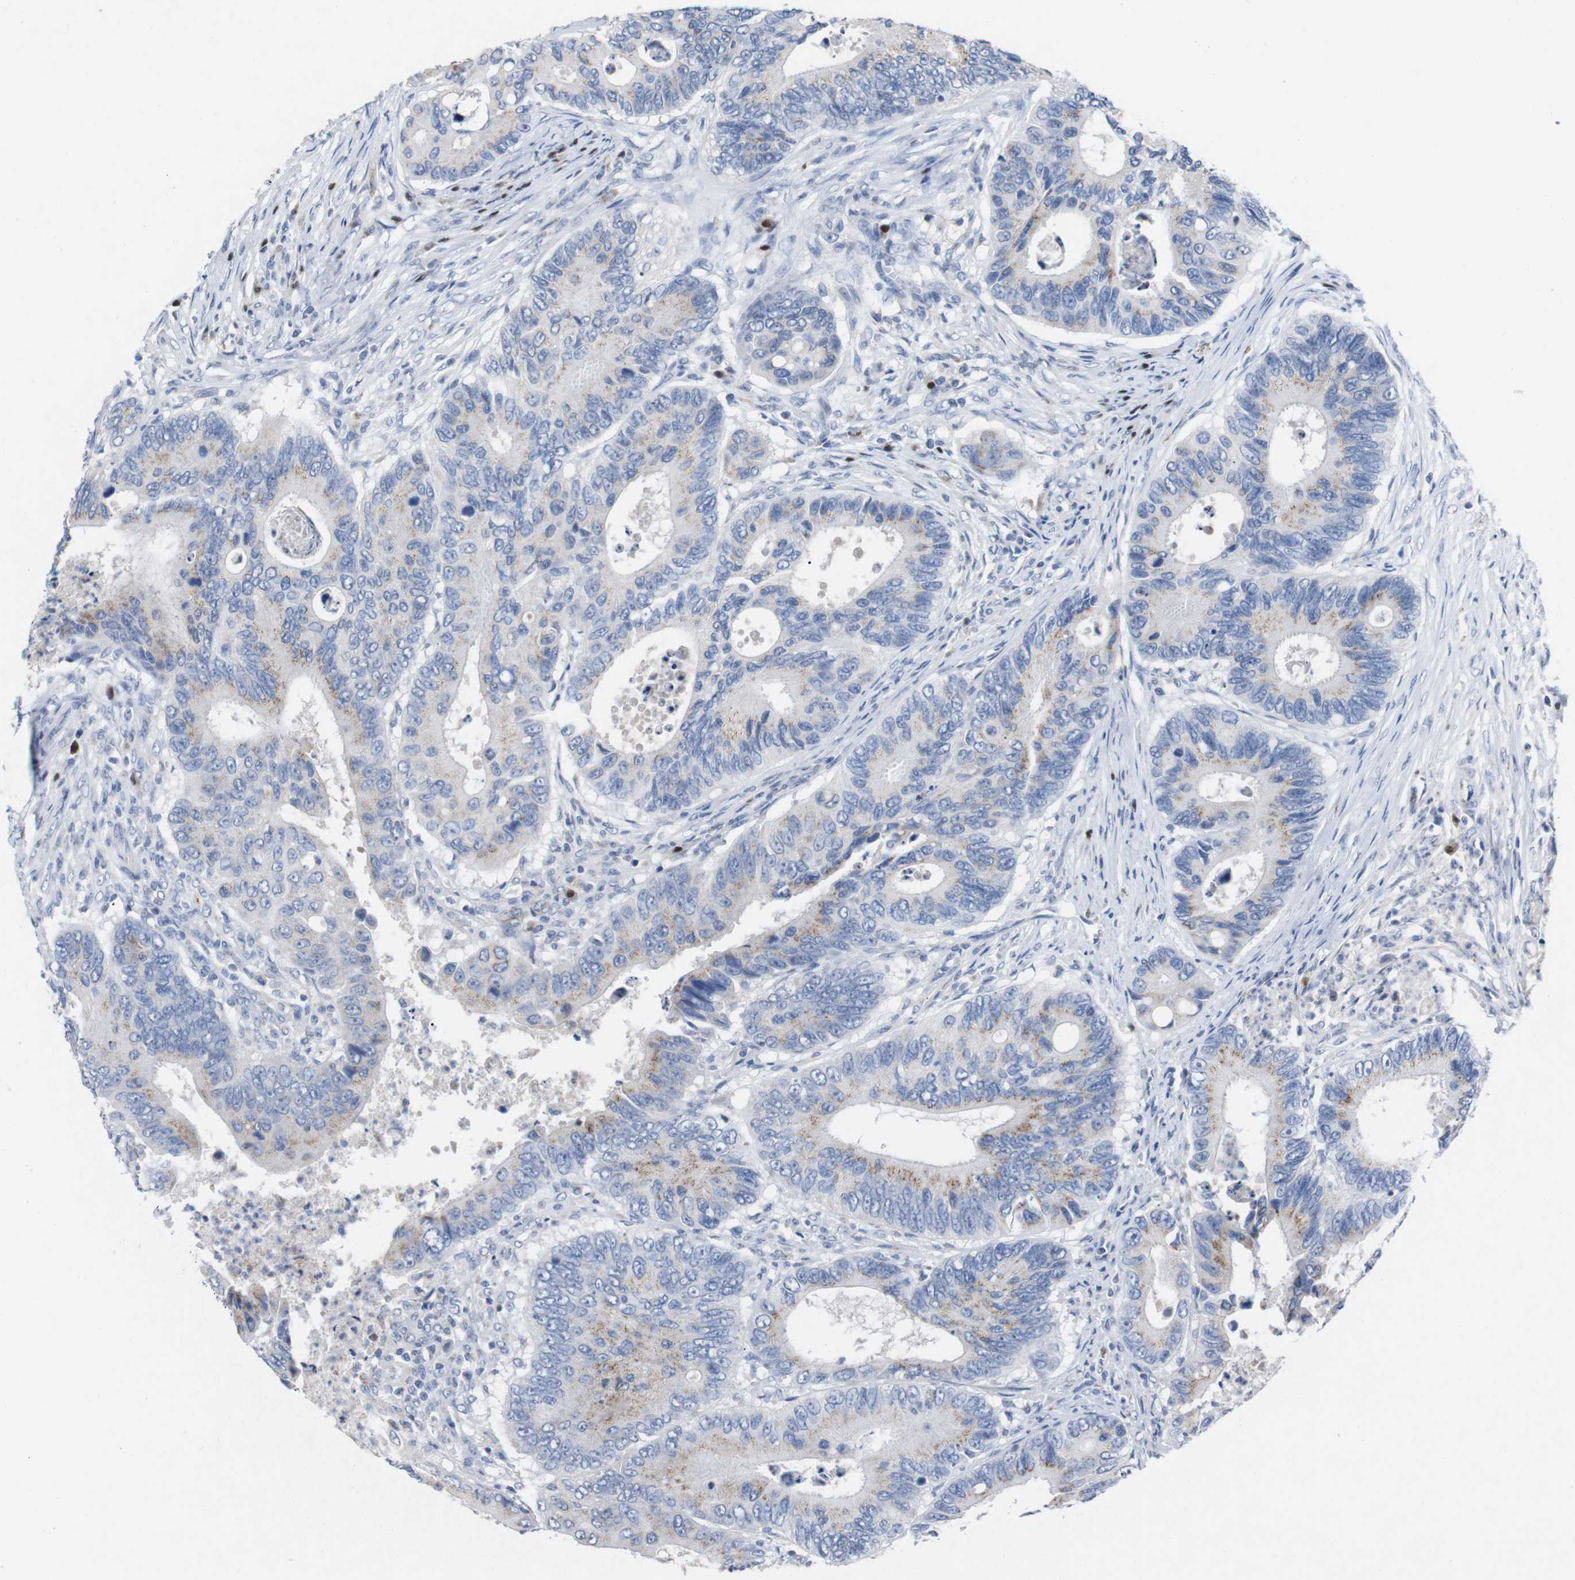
{"staining": {"intensity": "moderate", "quantity": "<25%", "location": "cytoplasmic/membranous"}, "tissue": "colorectal cancer", "cell_type": "Tumor cells", "image_type": "cancer", "snomed": [{"axis": "morphology", "description": "Inflammation, NOS"}, {"axis": "morphology", "description": "Adenocarcinoma, NOS"}, {"axis": "topography", "description": "Colon"}], "caption": "Protein expression analysis of adenocarcinoma (colorectal) shows moderate cytoplasmic/membranous positivity in about <25% of tumor cells. The protein of interest is stained brown, and the nuclei are stained in blue (DAB IHC with brightfield microscopy, high magnification).", "gene": "IRF4", "patient": {"sex": "male", "age": 72}}